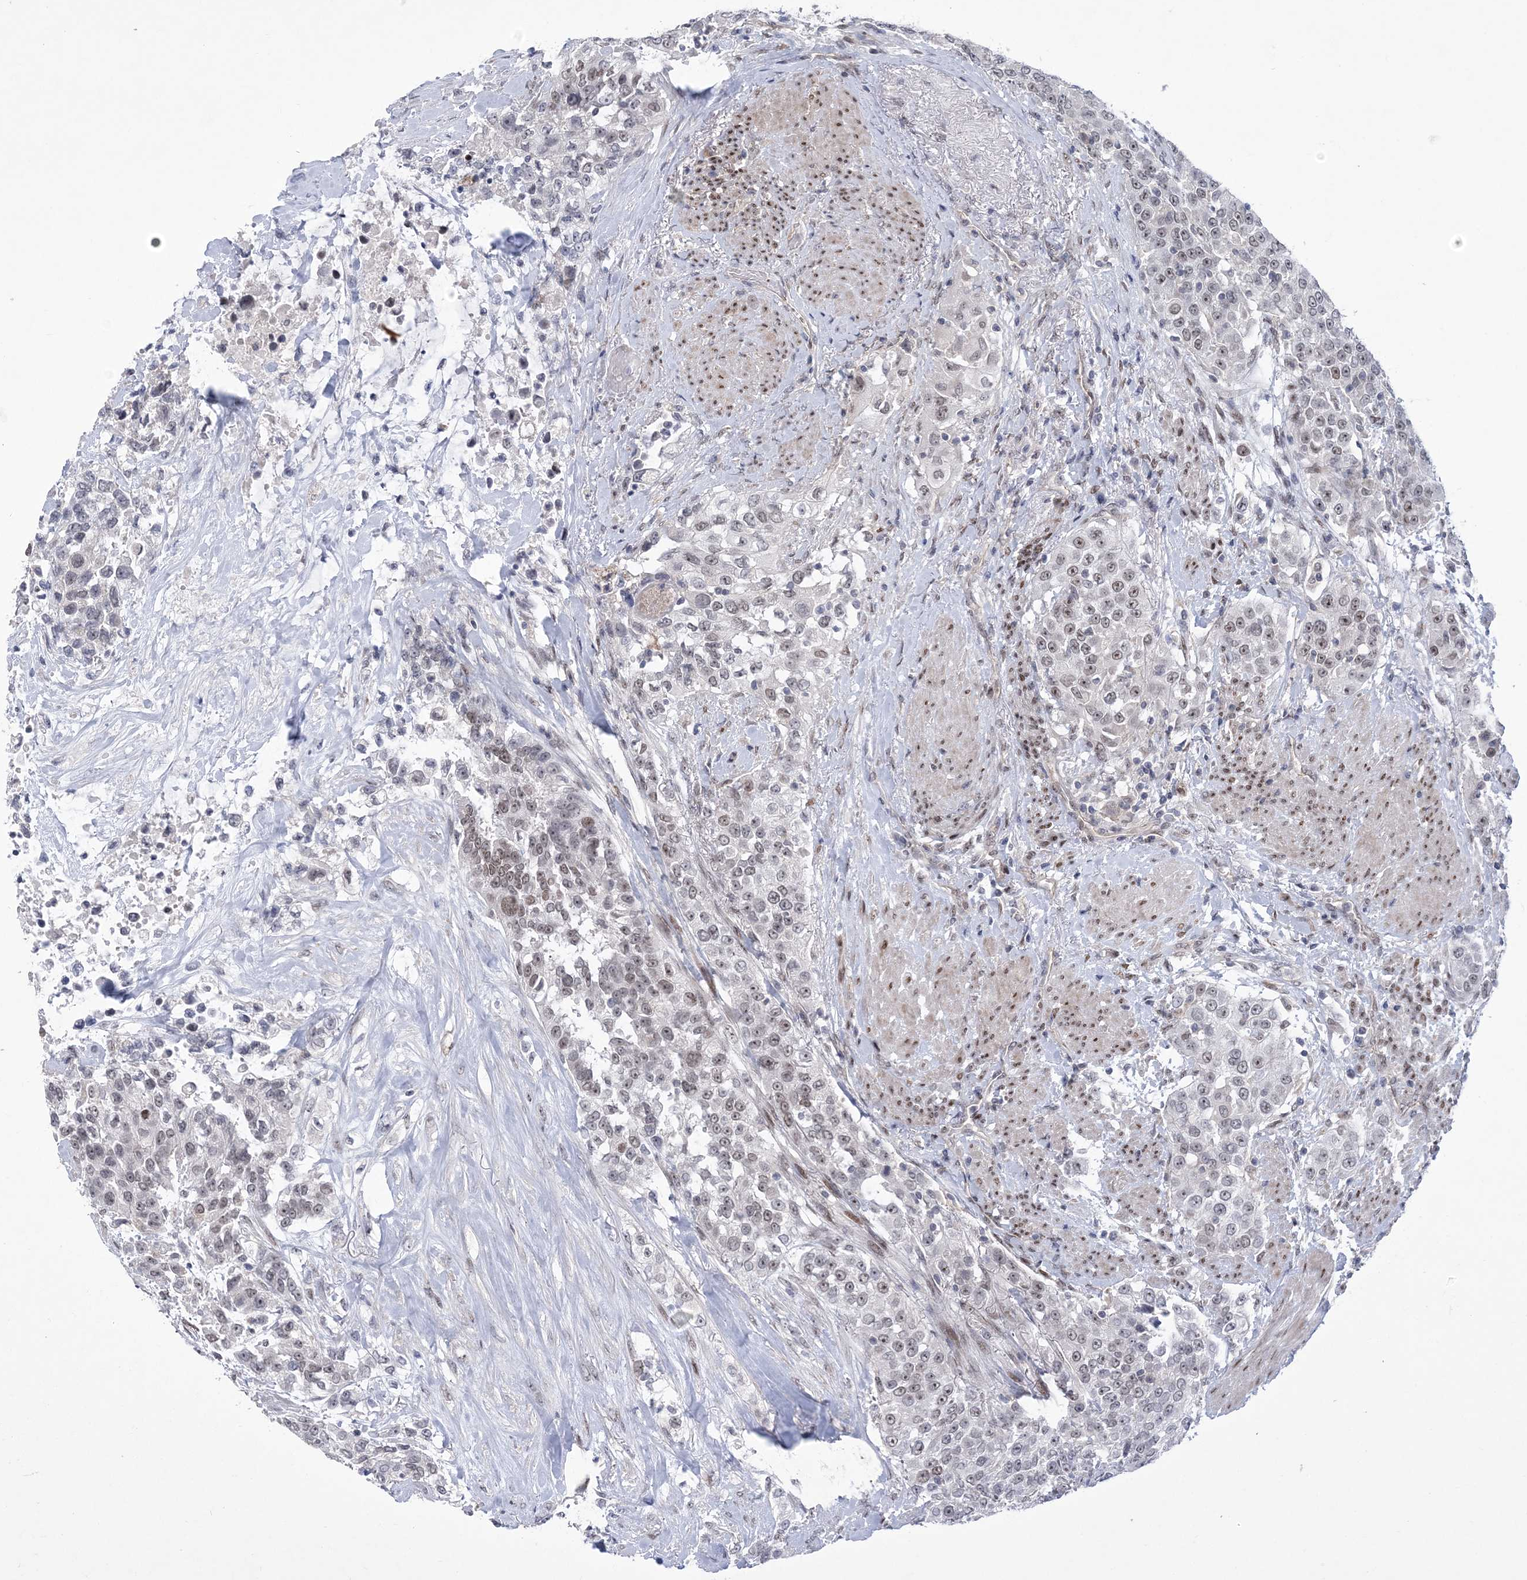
{"staining": {"intensity": "weak", "quantity": "25%-75%", "location": "nuclear"}, "tissue": "urothelial cancer", "cell_type": "Tumor cells", "image_type": "cancer", "snomed": [{"axis": "morphology", "description": "Urothelial carcinoma, High grade"}, {"axis": "topography", "description": "Urinary bladder"}], "caption": "IHC (DAB) staining of human urothelial carcinoma (high-grade) demonstrates weak nuclear protein staining in about 25%-75% of tumor cells. Nuclei are stained in blue.", "gene": "HOMEZ", "patient": {"sex": "female", "age": 80}}